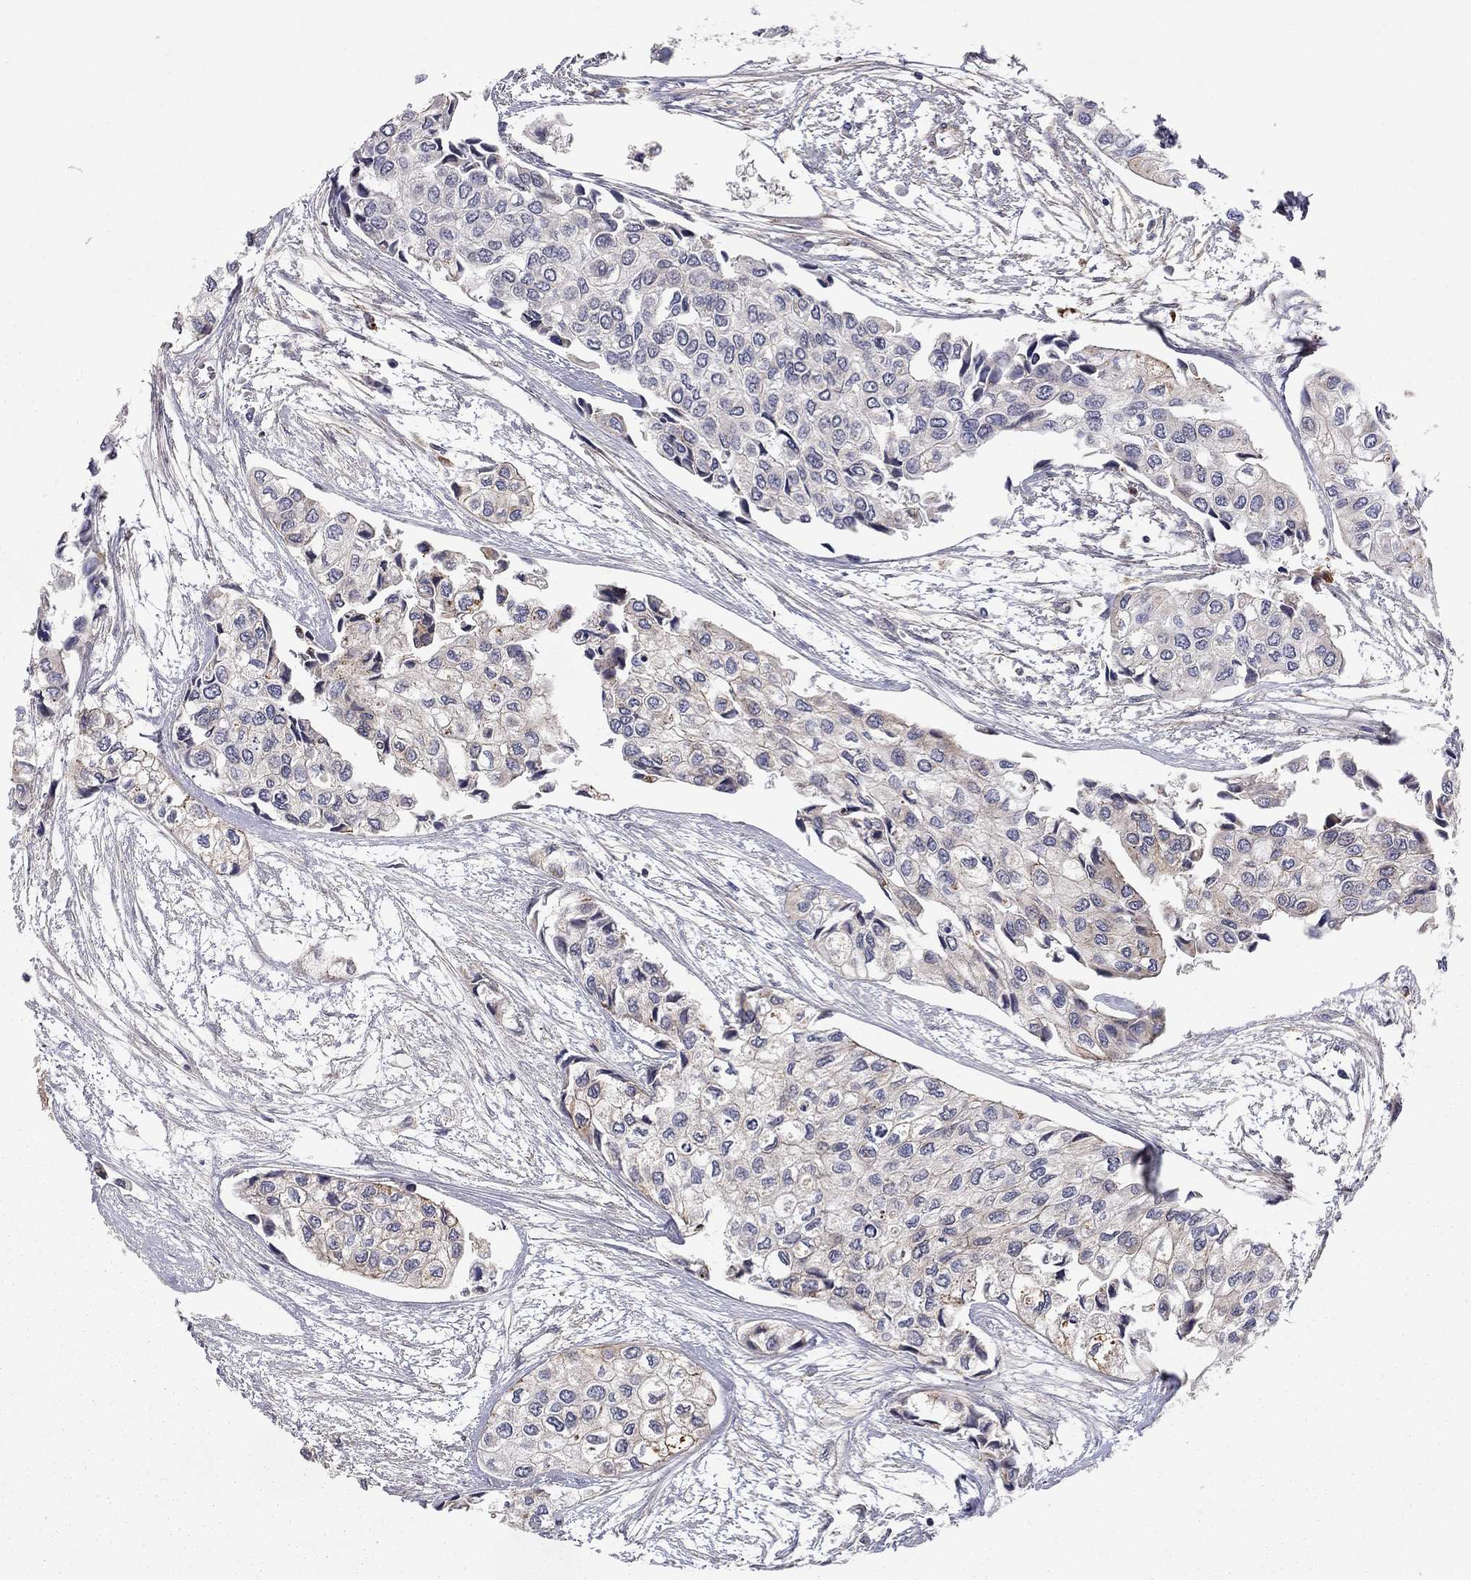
{"staining": {"intensity": "negative", "quantity": "none", "location": "none"}, "tissue": "urothelial cancer", "cell_type": "Tumor cells", "image_type": "cancer", "snomed": [{"axis": "morphology", "description": "Urothelial carcinoma, High grade"}, {"axis": "topography", "description": "Urinary bladder"}], "caption": "Immunohistochemistry micrograph of neoplastic tissue: human urothelial cancer stained with DAB (3,3'-diaminobenzidine) demonstrates no significant protein positivity in tumor cells.", "gene": "RASEF", "patient": {"sex": "male", "age": 73}}